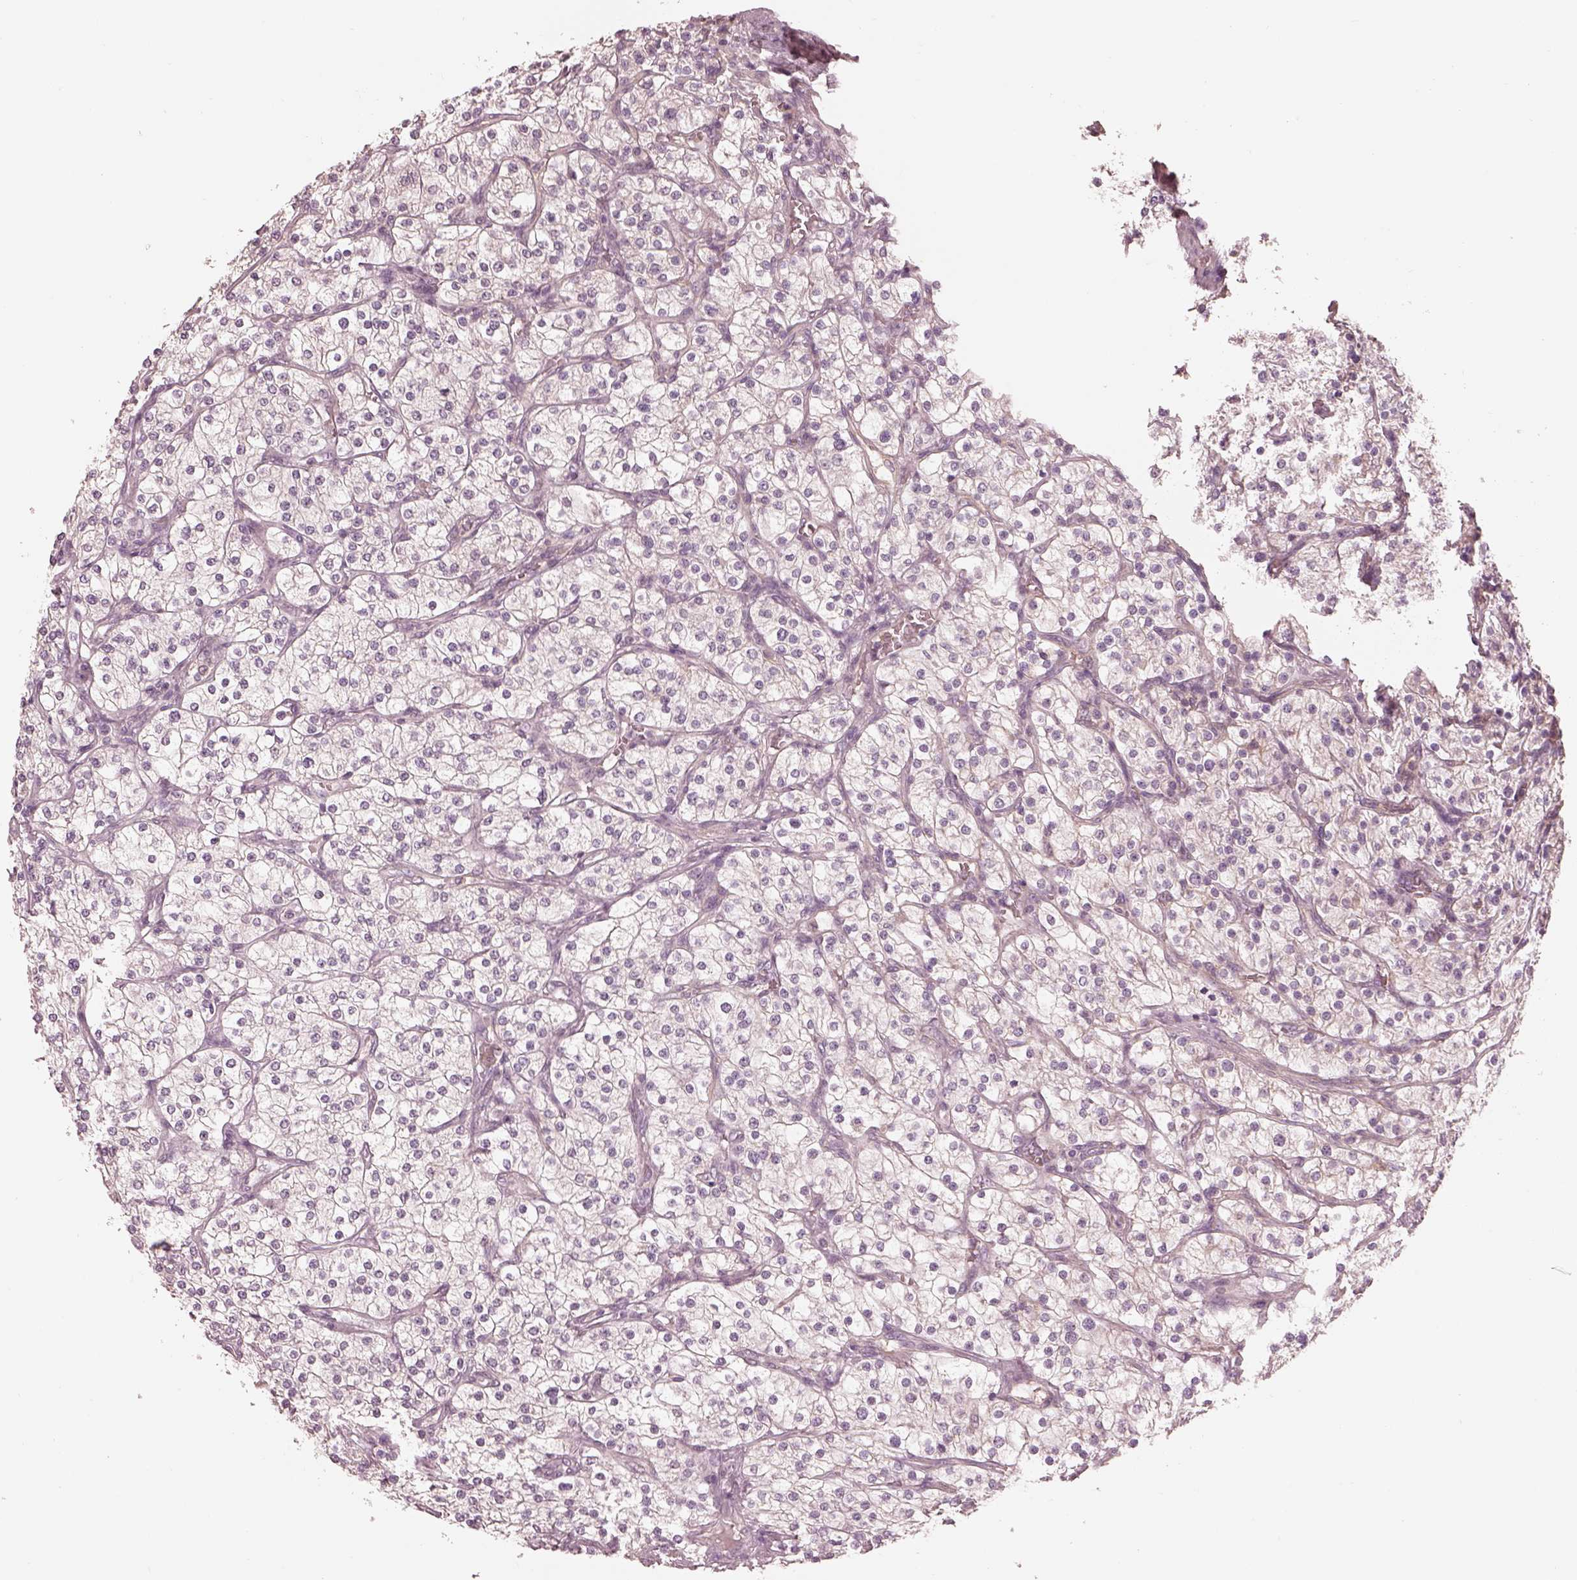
{"staining": {"intensity": "negative", "quantity": "none", "location": "none"}, "tissue": "renal cancer", "cell_type": "Tumor cells", "image_type": "cancer", "snomed": [{"axis": "morphology", "description": "Adenocarcinoma, NOS"}, {"axis": "topography", "description": "Kidney"}], "caption": "Tumor cells show no significant staining in renal adenocarcinoma. Brightfield microscopy of IHC stained with DAB (3,3'-diaminobenzidine) (brown) and hematoxylin (blue), captured at high magnification.", "gene": "PRKACG", "patient": {"sex": "male", "age": 80}}